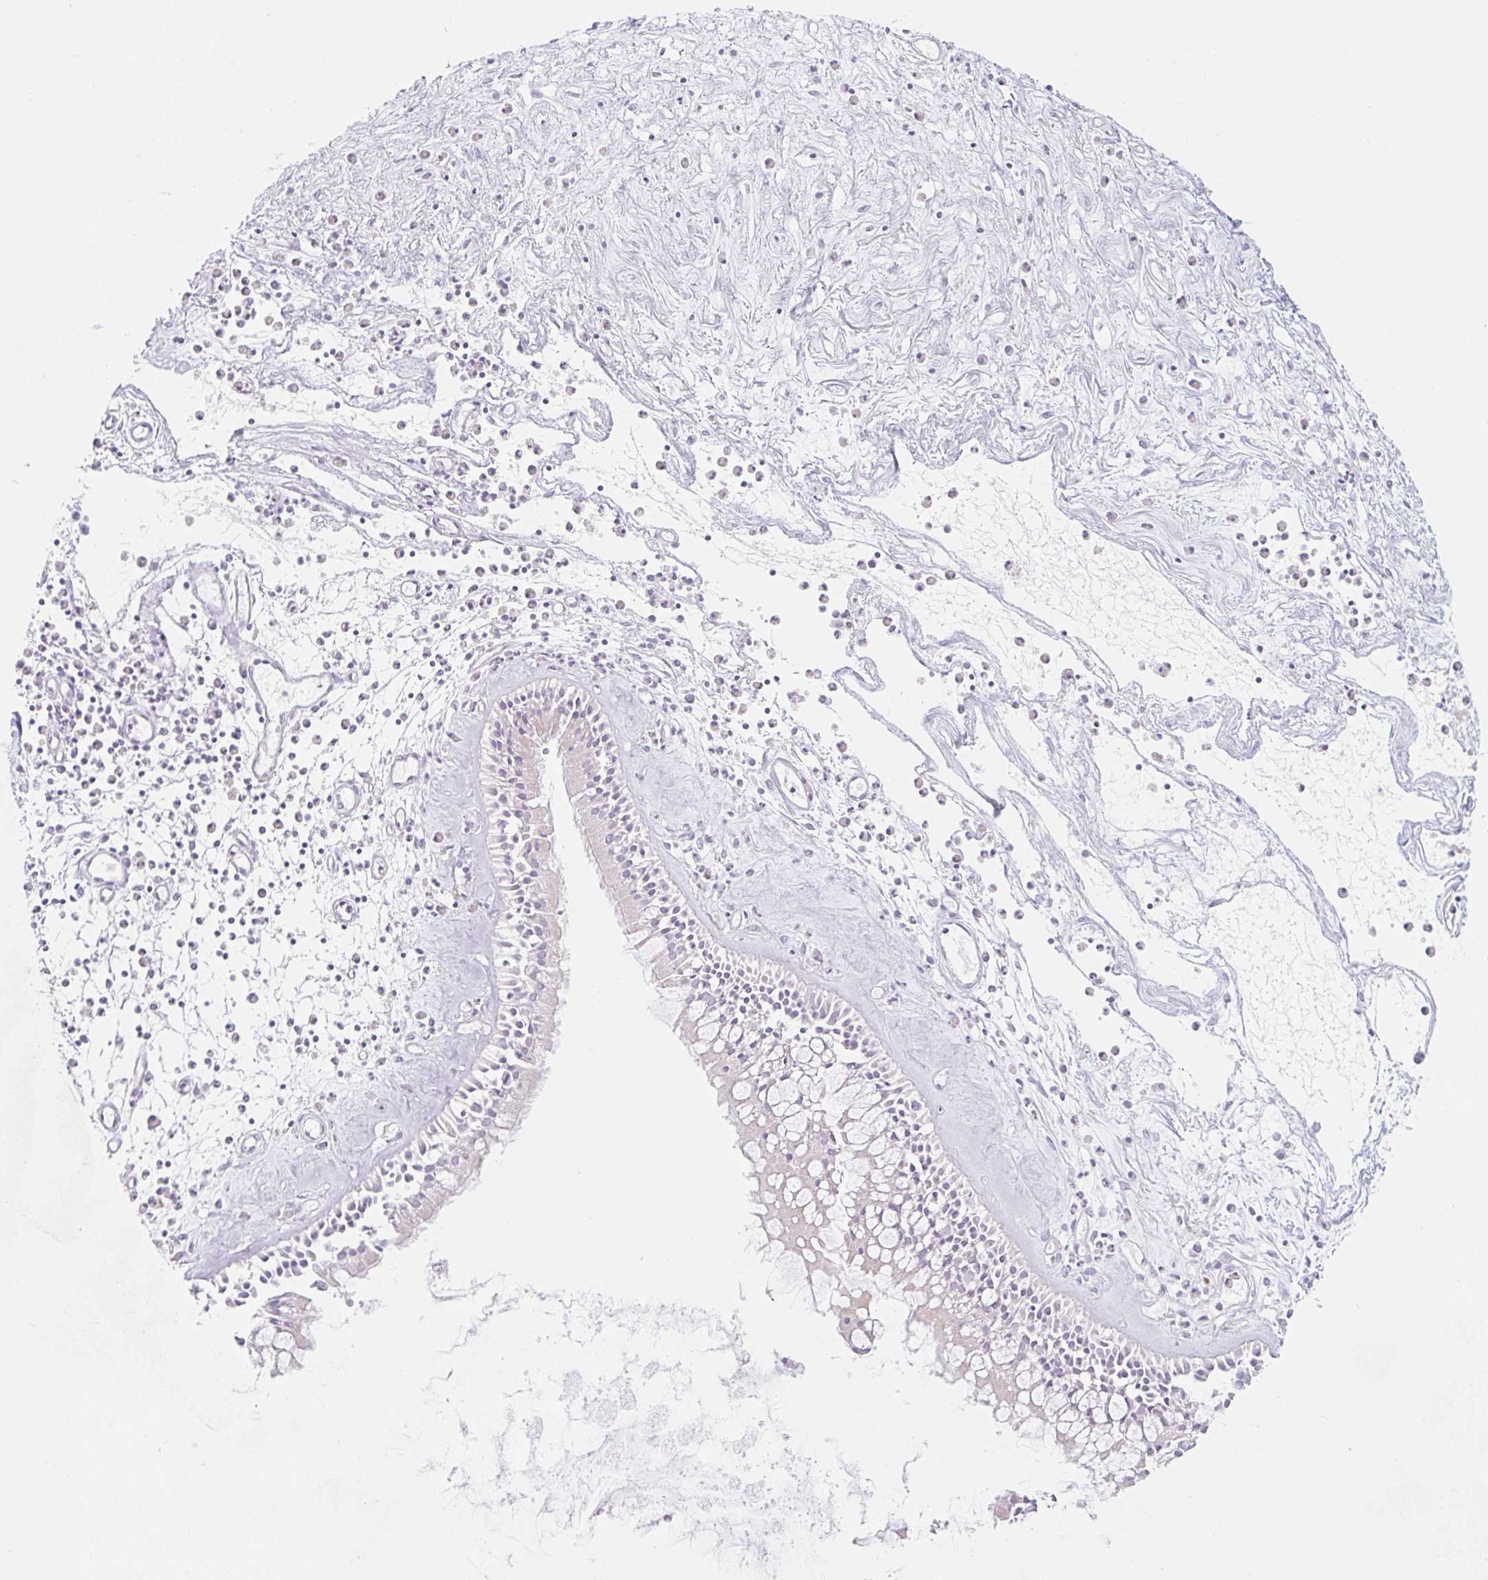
{"staining": {"intensity": "weak", "quantity": "25%-75%", "location": "cytoplasmic/membranous,nuclear"}, "tissue": "nasopharynx", "cell_type": "Respiratory epithelial cells", "image_type": "normal", "snomed": [{"axis": "morphology", "description": "Normal tissue, NOS"}, {"axis": "morphology", "description": "Inflammation, NOS"}, {"axis": "topography", "description": "Nasopharynx"}], "caption": "Immunohistochemistry of normal human nasopharynx exhibits low levels of weak cytoplasmic/membranous,nuclear staining in approximately 25%-75% of respiratory epithelial cells.", "gene": "MIA2", "patient": {"sex": "male", "age": 61}}